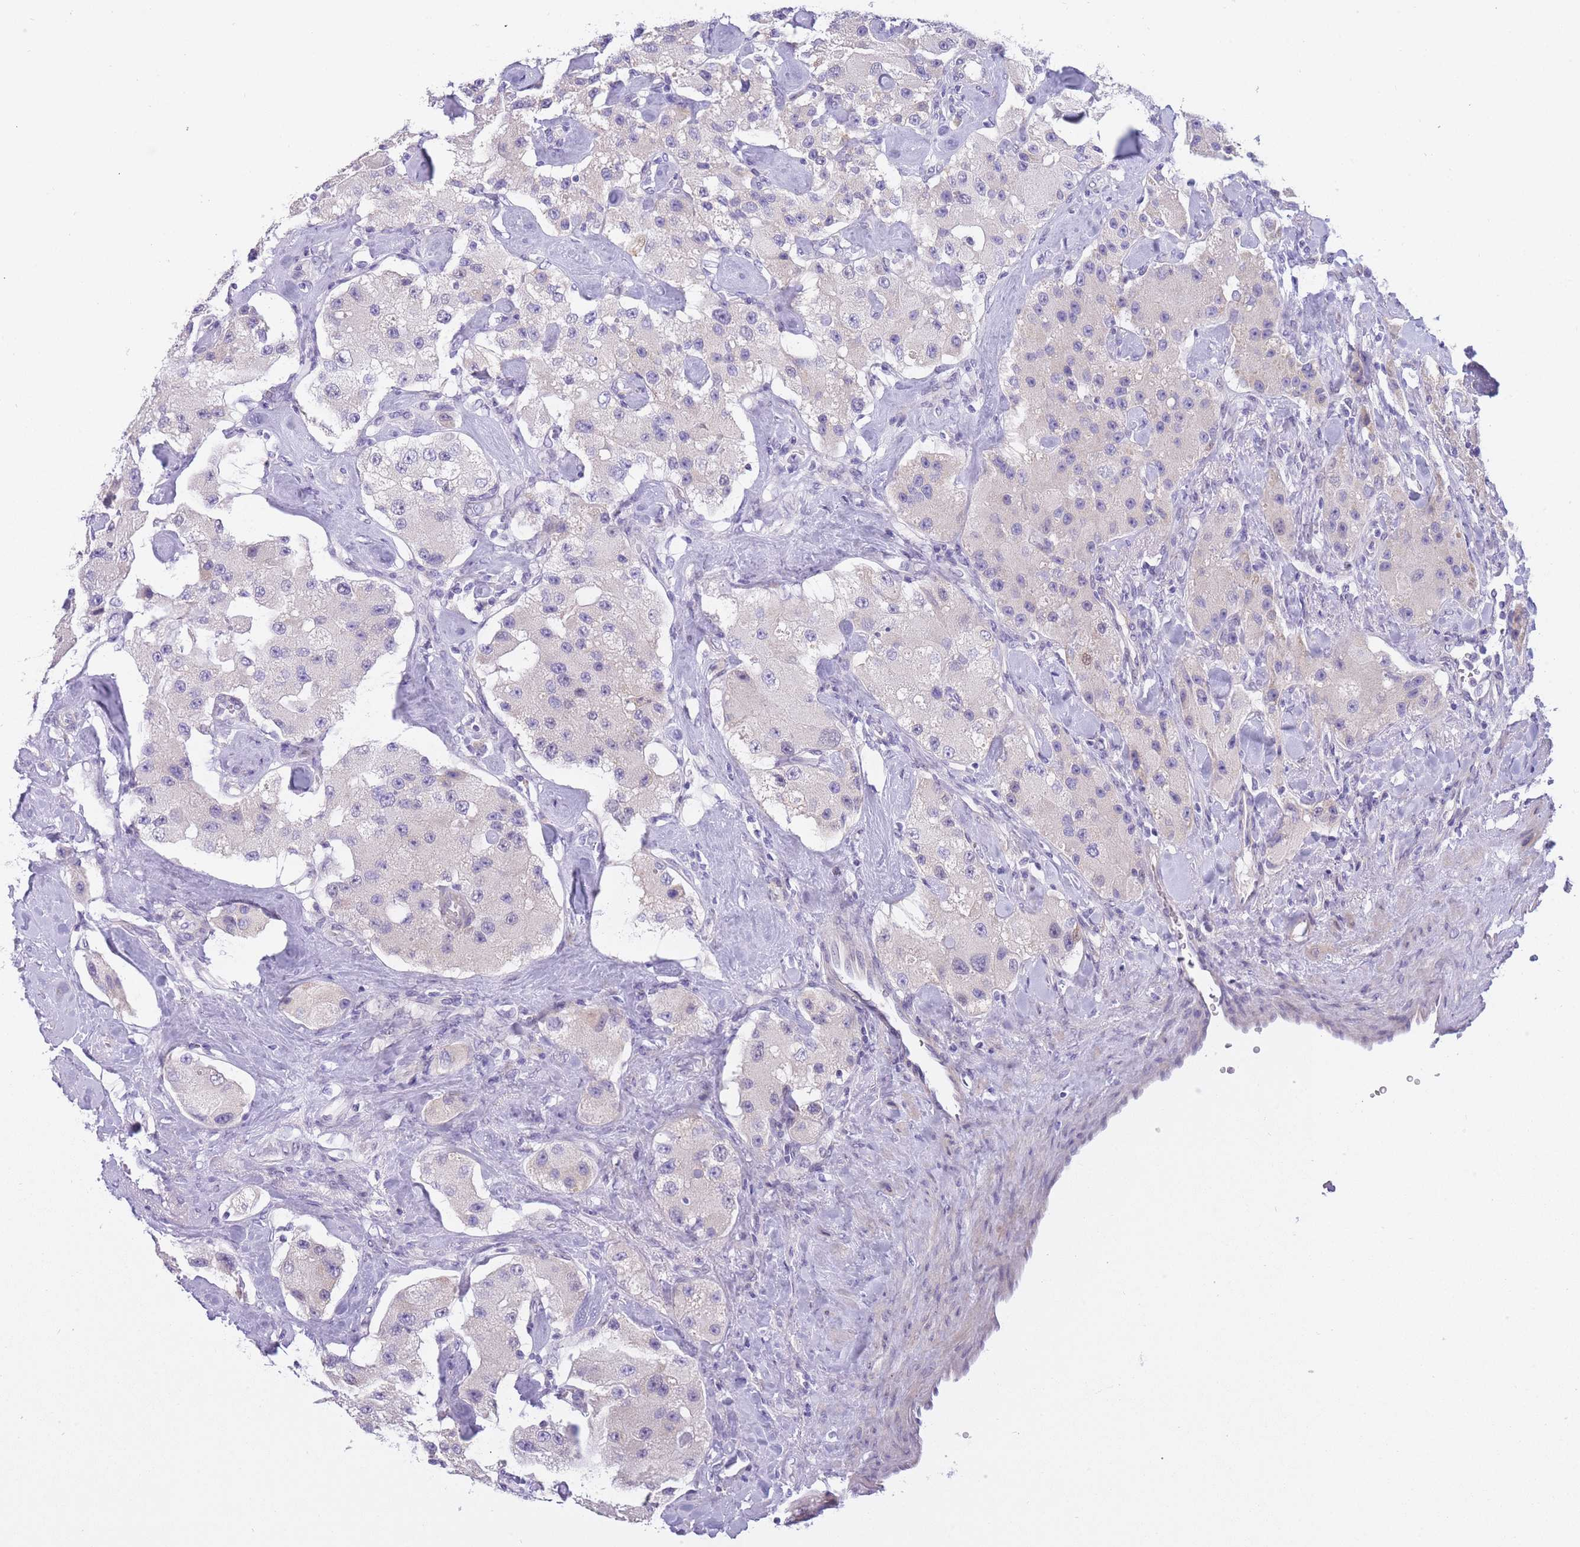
{"staining": {"intensity": "negative", "quantity": "none", "location": "none"}, "tissue": "carcinoid", "cell_type": "Tumor cells", "image_type": "cancer", "snomed": [{"axis": "morphology", "description": "Carcinoid, malignant, NOS"}, {"axis": "topography", "description": "Pancreas"}], "caption": "This is an immunohistochemistry (IHC) micrograph of human carcinoid. There is no positivity in tumor cells.", "gene": "PRR23B", "patient": {"sex": "male", "age": 41}}